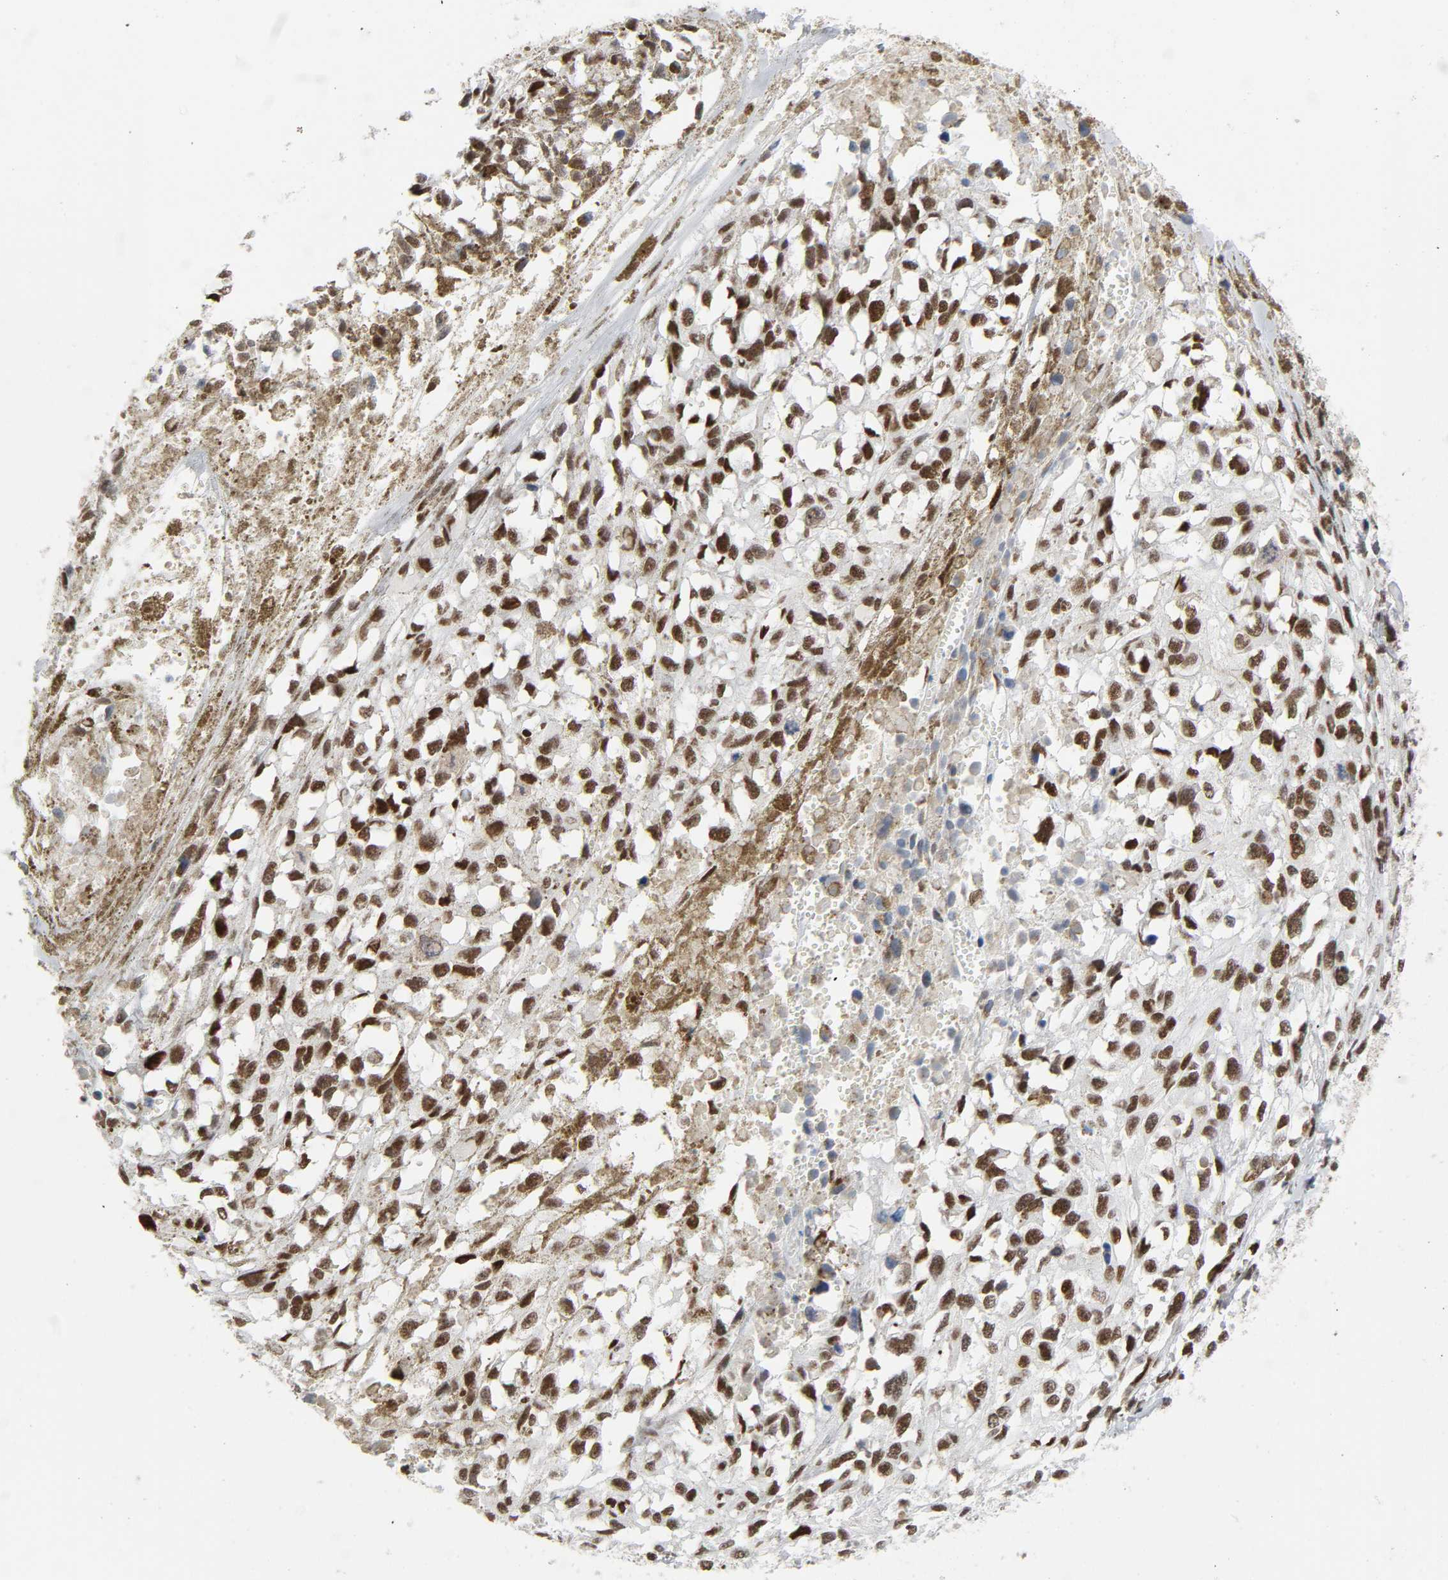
{"staining": {"intensity": "strong", "quantity": ">75%", "location": "nuclear"}, "tissue": "melanoma", "cell_type": "Tumor cells", "image_type": "cancer", "snomed": [{"axis": "morphology", "description": "Malignant melanoma, Metastatic site"}, {"axis": "topography", "description": "Lymph node"}], "caption": "An image showing strong nuclear expression in about >75% of tumor cells in malignant melanoma (metastatic site), as visualized by brown immunohistochemical staining.", "gene": "WAS", "patient": {"sex": "male", "age": 59}}